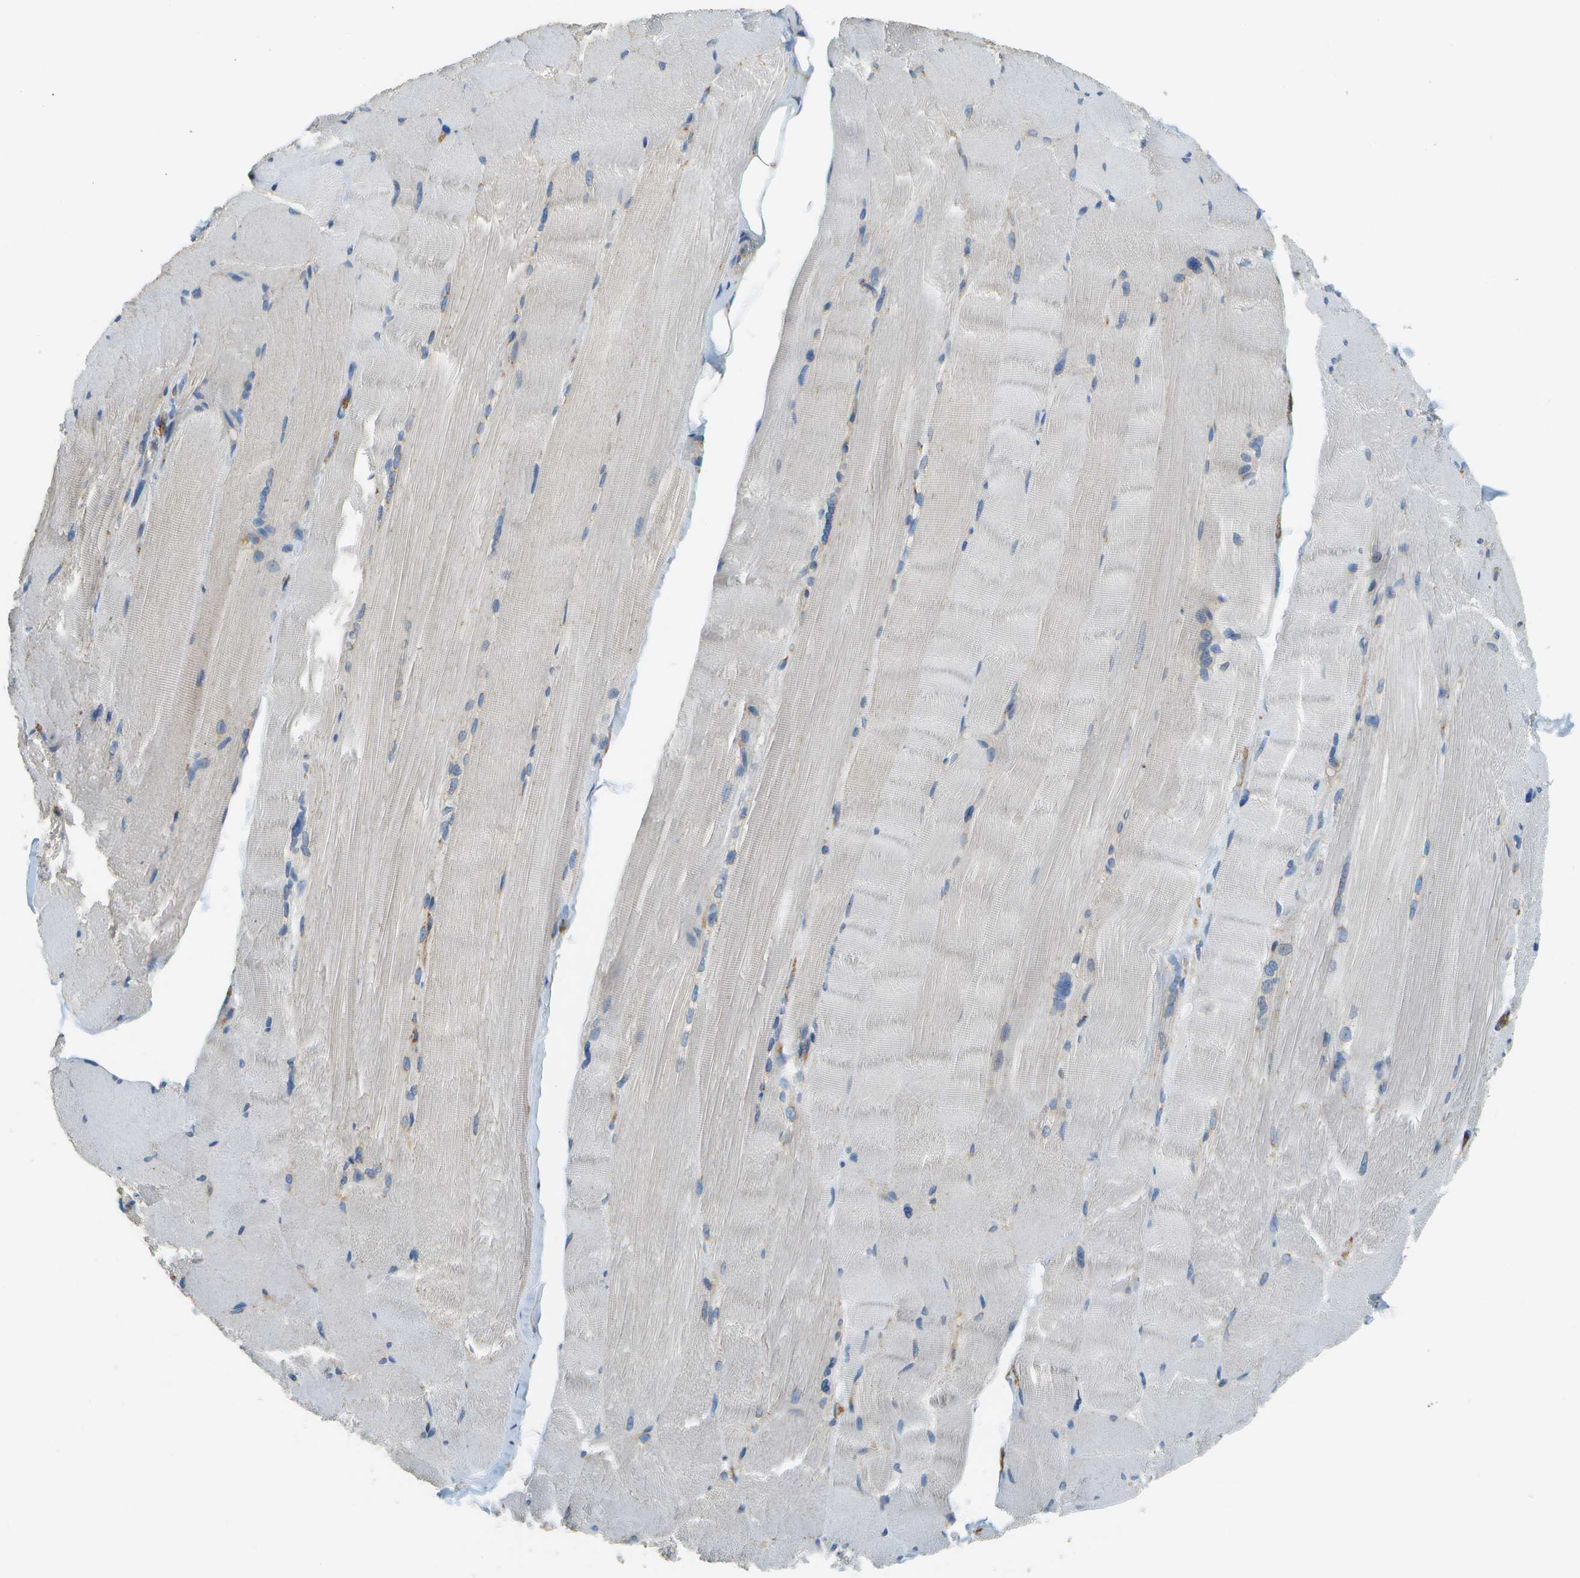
{"staining": {"intensity": "negative", "quantity": "none", "location": "none"}, "tissue": "skeletal muscle", "cell_type": "Myocytes", "image_type": "normal", "snomed": [{"axis": "morphology", "description": "Normal tissue, NOS"}, {"axis": "topography", "description": "Skin"}, {"axis": "topography", "description": "Skeletal muscle"}], "caption": "The IHC histopathology image has no significant expression in myocytes of skeletal muscle.", "gene": "CLTC", "patient": {"sex": "male", "age": 83}}